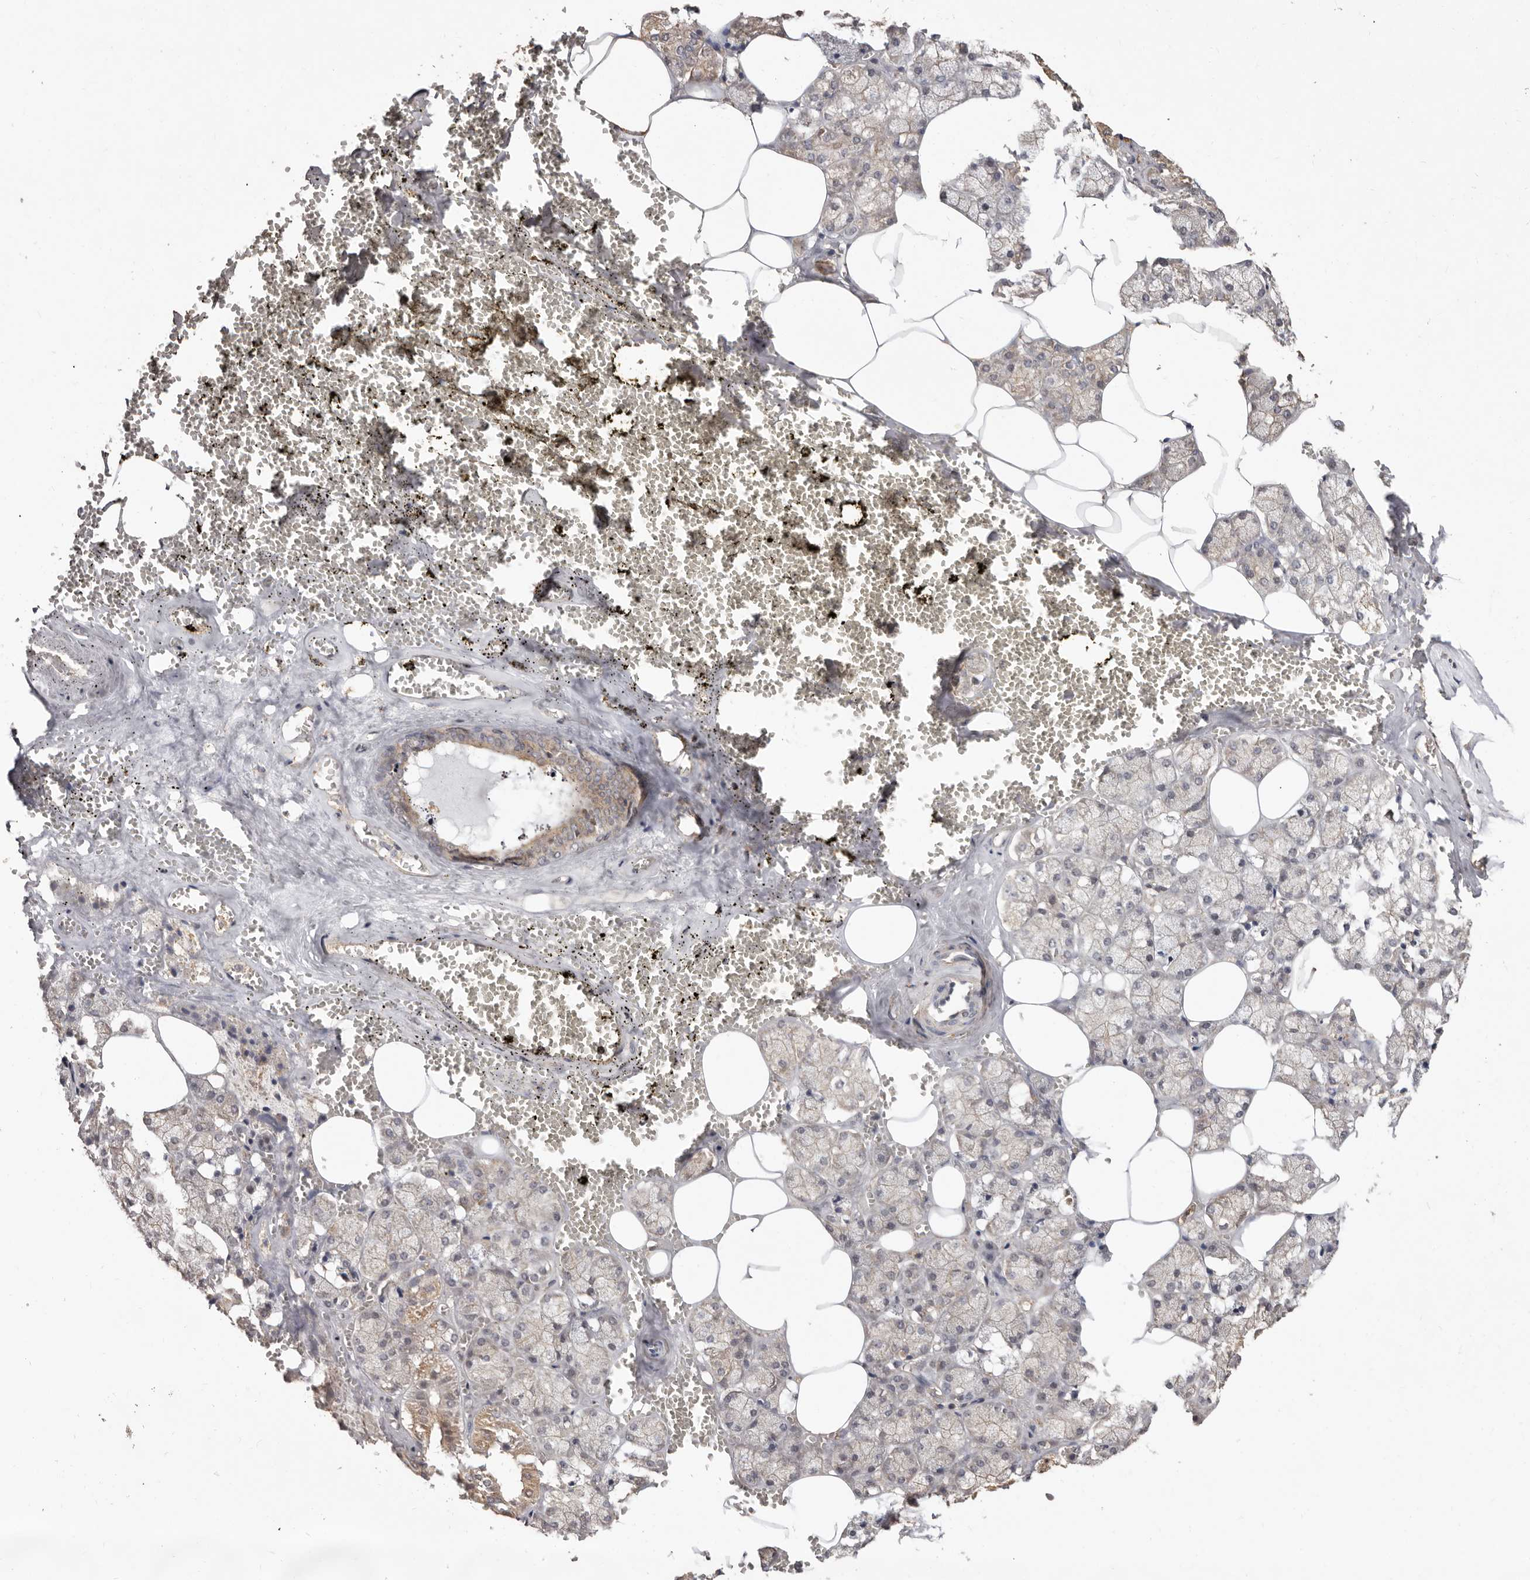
{"staining": {"intensity": "moderate", "quantity": "25%-75%", "location": "cytoplasmic/membranous"}, "tissue": "salivary gland", "cell_type": "Glandular cells", "image_type": "normal", "snomed": [{"axis": "morphology", "description": "Normal tissue, NOS"}, {"axis": "topography", "description": "Salivary gland"}], "caption": "Glandular cells show moderate cytoplasmic/membranous expression in approximately 25%-75% of cells in normal salivary gland. Immunohistochemistry stains the protein in brown and the nuclei are stained blue.", "gene": "RSPO2", "patient": {"sex": "male", "age": 62}}